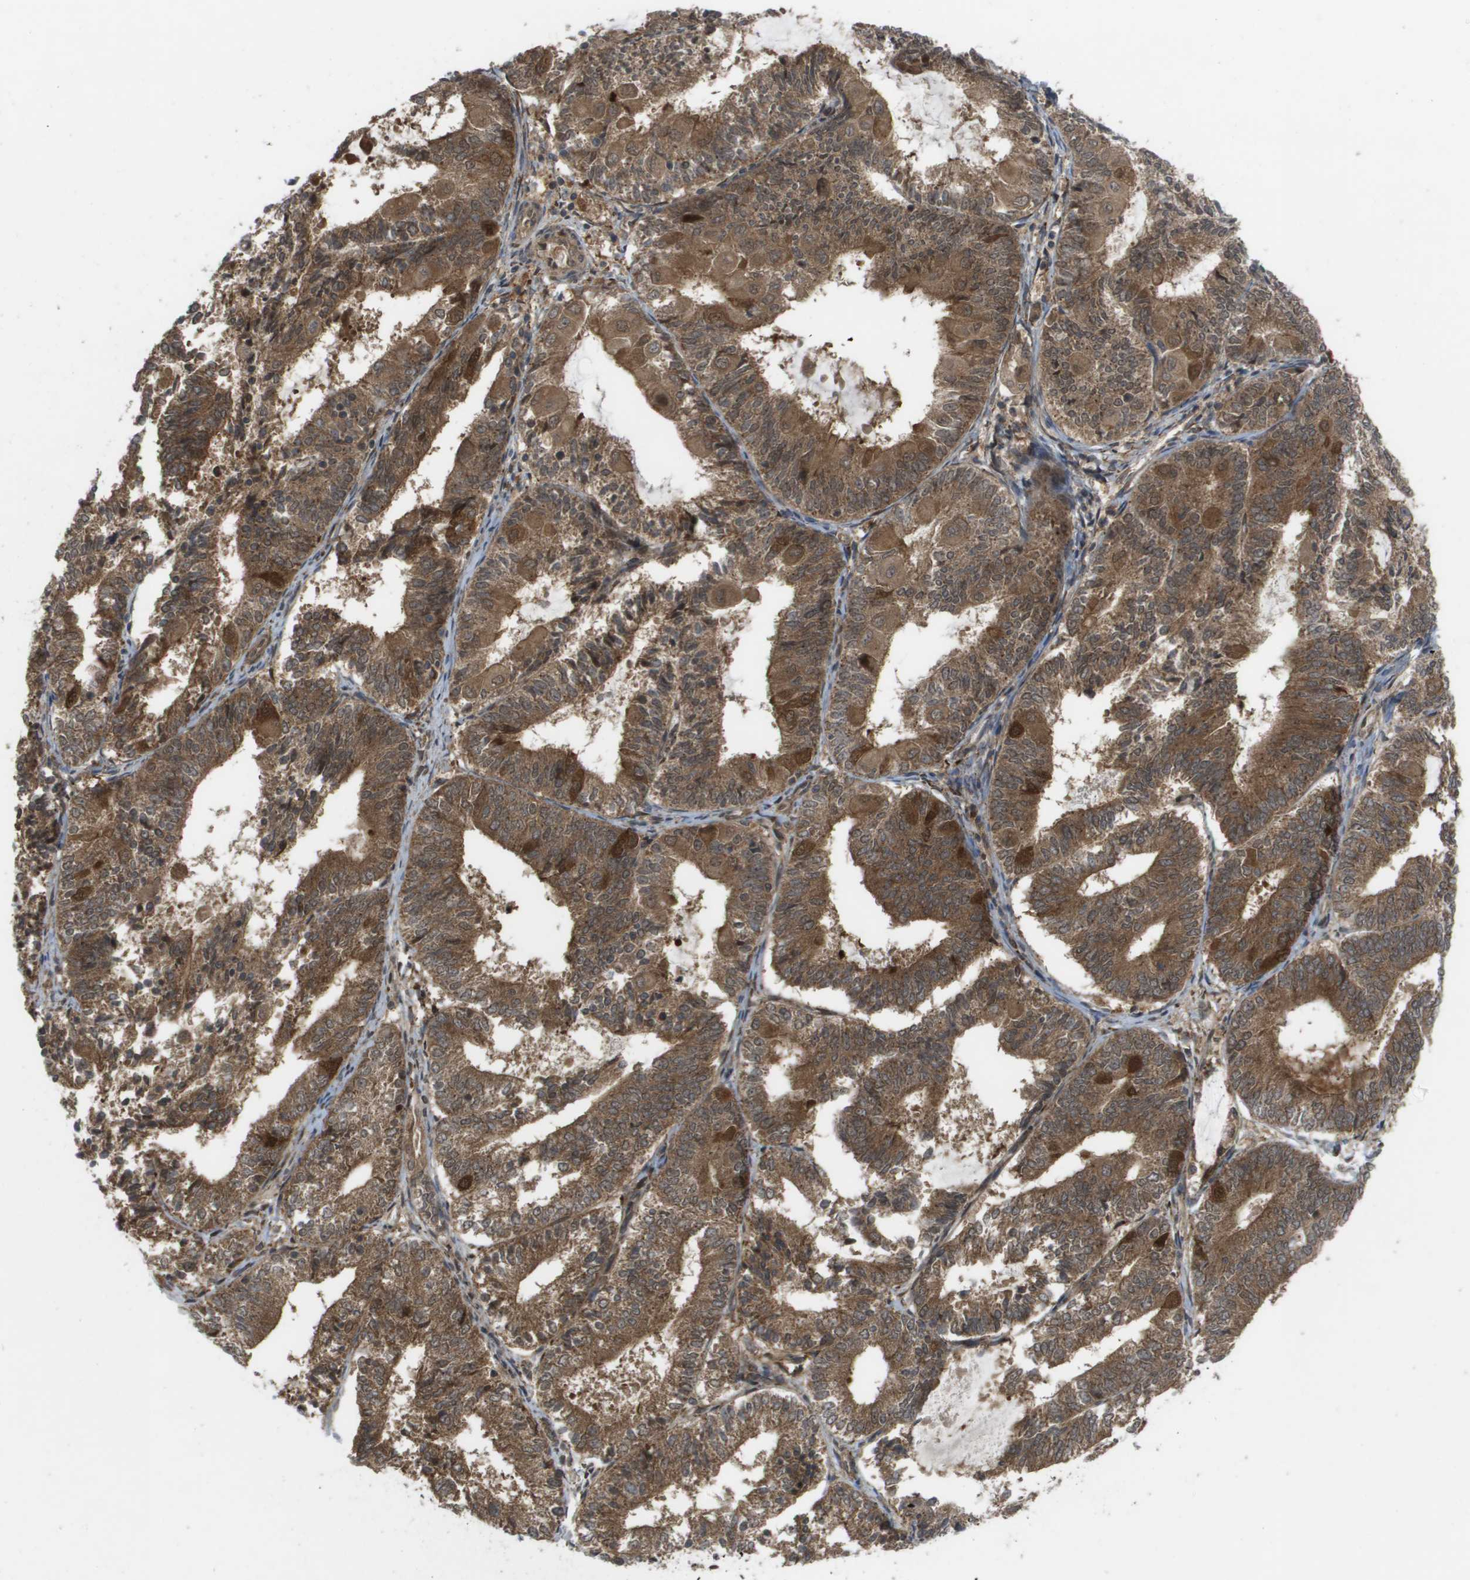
{"staining": {"intensity": "moderate", "quantity": ">75%", "location": "cytoplasmic/membranous,nuclear"}, "tissue": "endometrial cancer", "cell_type": "Tumor cells", "image_type": "cancer", "snomed": [{"axis": "morphology", "description": "Adenocarcinoma, NOS"}, {"axis": "topography", "description": "Endometrium"}], "caption": "The immunohistochemical stain labels moderate cytoplasmic/membranous and nuclear staining in tumor cells of adenocarcinoma (endometrial) tissue.", "gene": "CTPS2", "patient": {"sex": "female", "age": 81}}